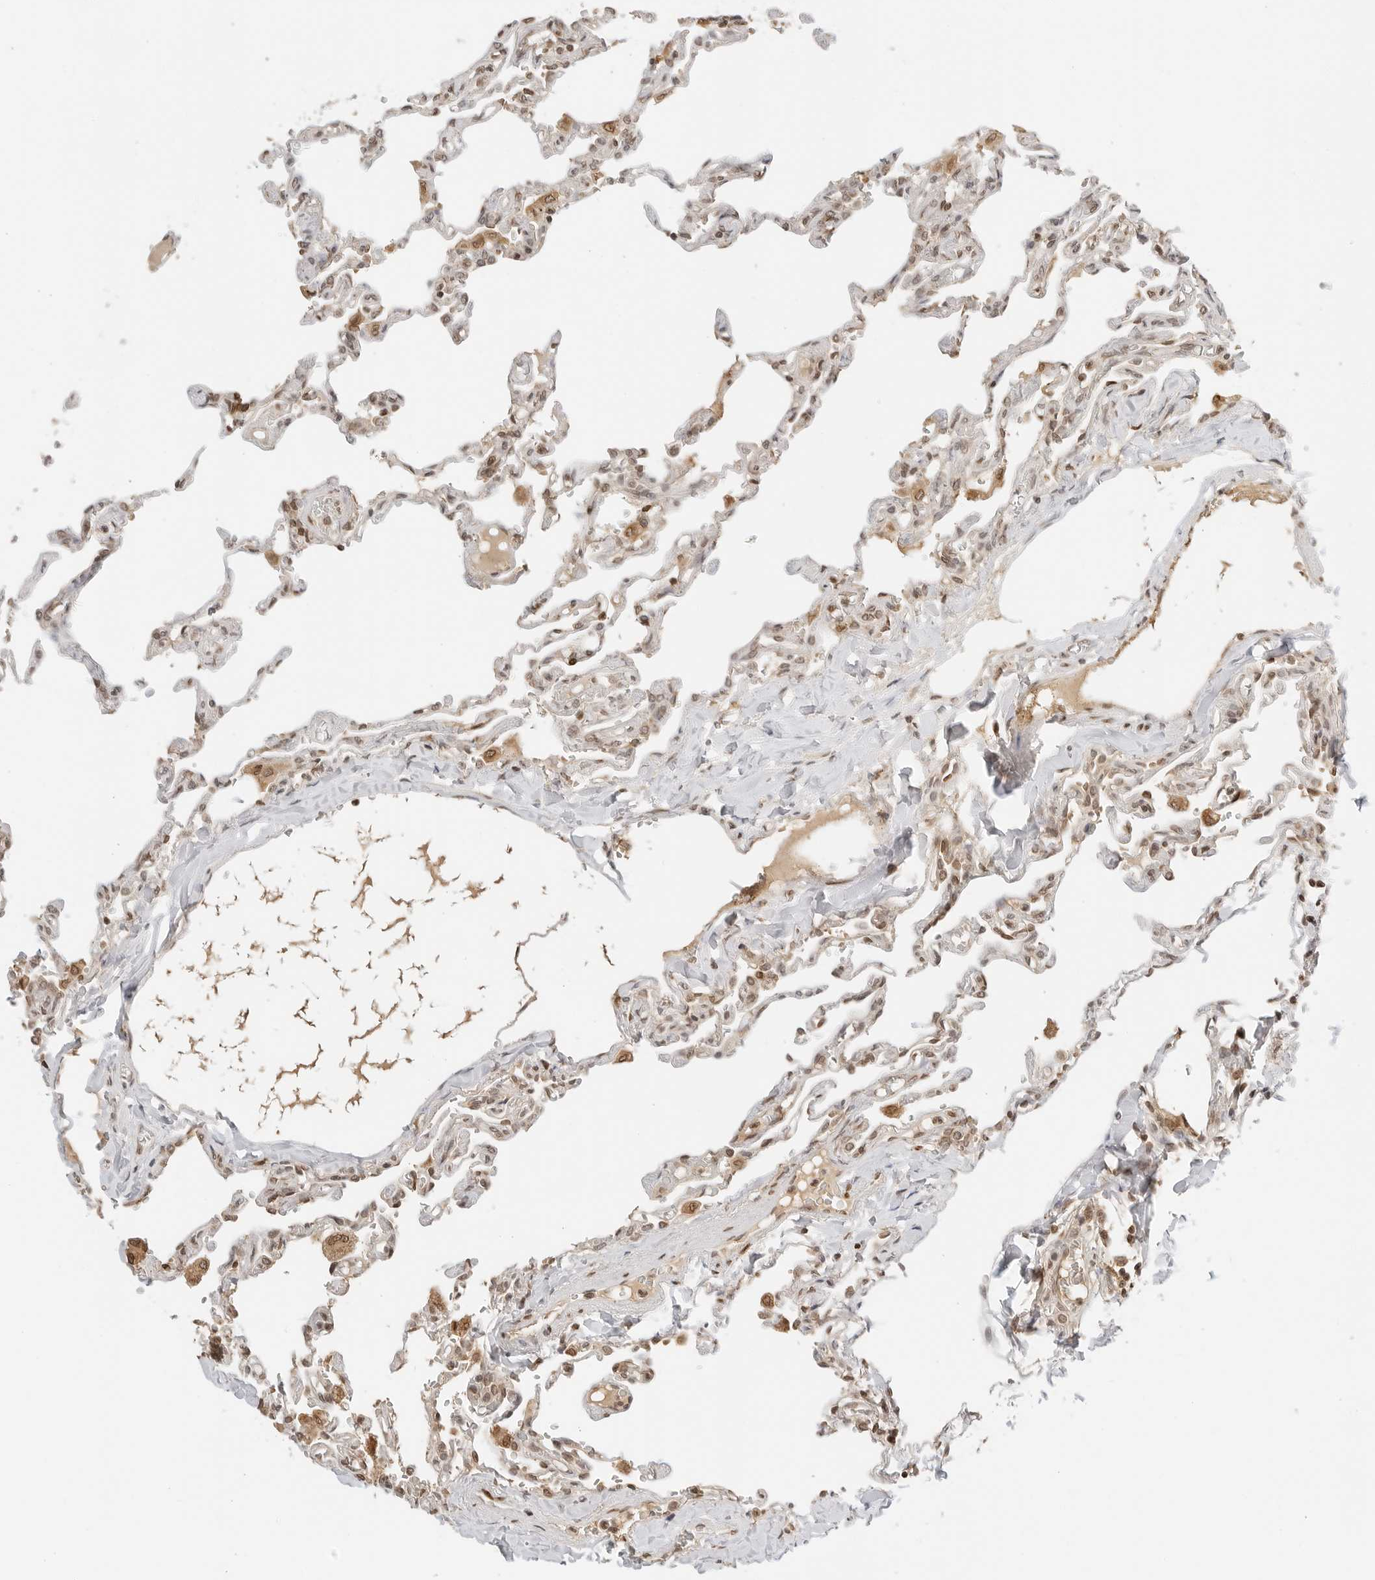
{"staining": {"intensity": "moderate", "quantity": "25%-75%", "location": "cytoplasmic/membranous,nuclear"}, "tissue": "lung", "cell_type": "Alveolar cells", "image_type": "normal", "snomed": [{"axis": "morphology", "description": "Normal tissue, NOS"}, {"axis": "topography", "description": "Lung"}], "caption": "The micrograph shows staining of unremarkable lung, revealing moderate cytoplasmic/membranous,nuclear protein expression (brown color) within alveolar cells. The staining was performed using DAB to visualize the protein expression in brown, while the nuclei were stained in blue with hematoxylin (Magnification: 20x).", "gene": "POLH", "patient": {"sex": "male", "age": 21}}